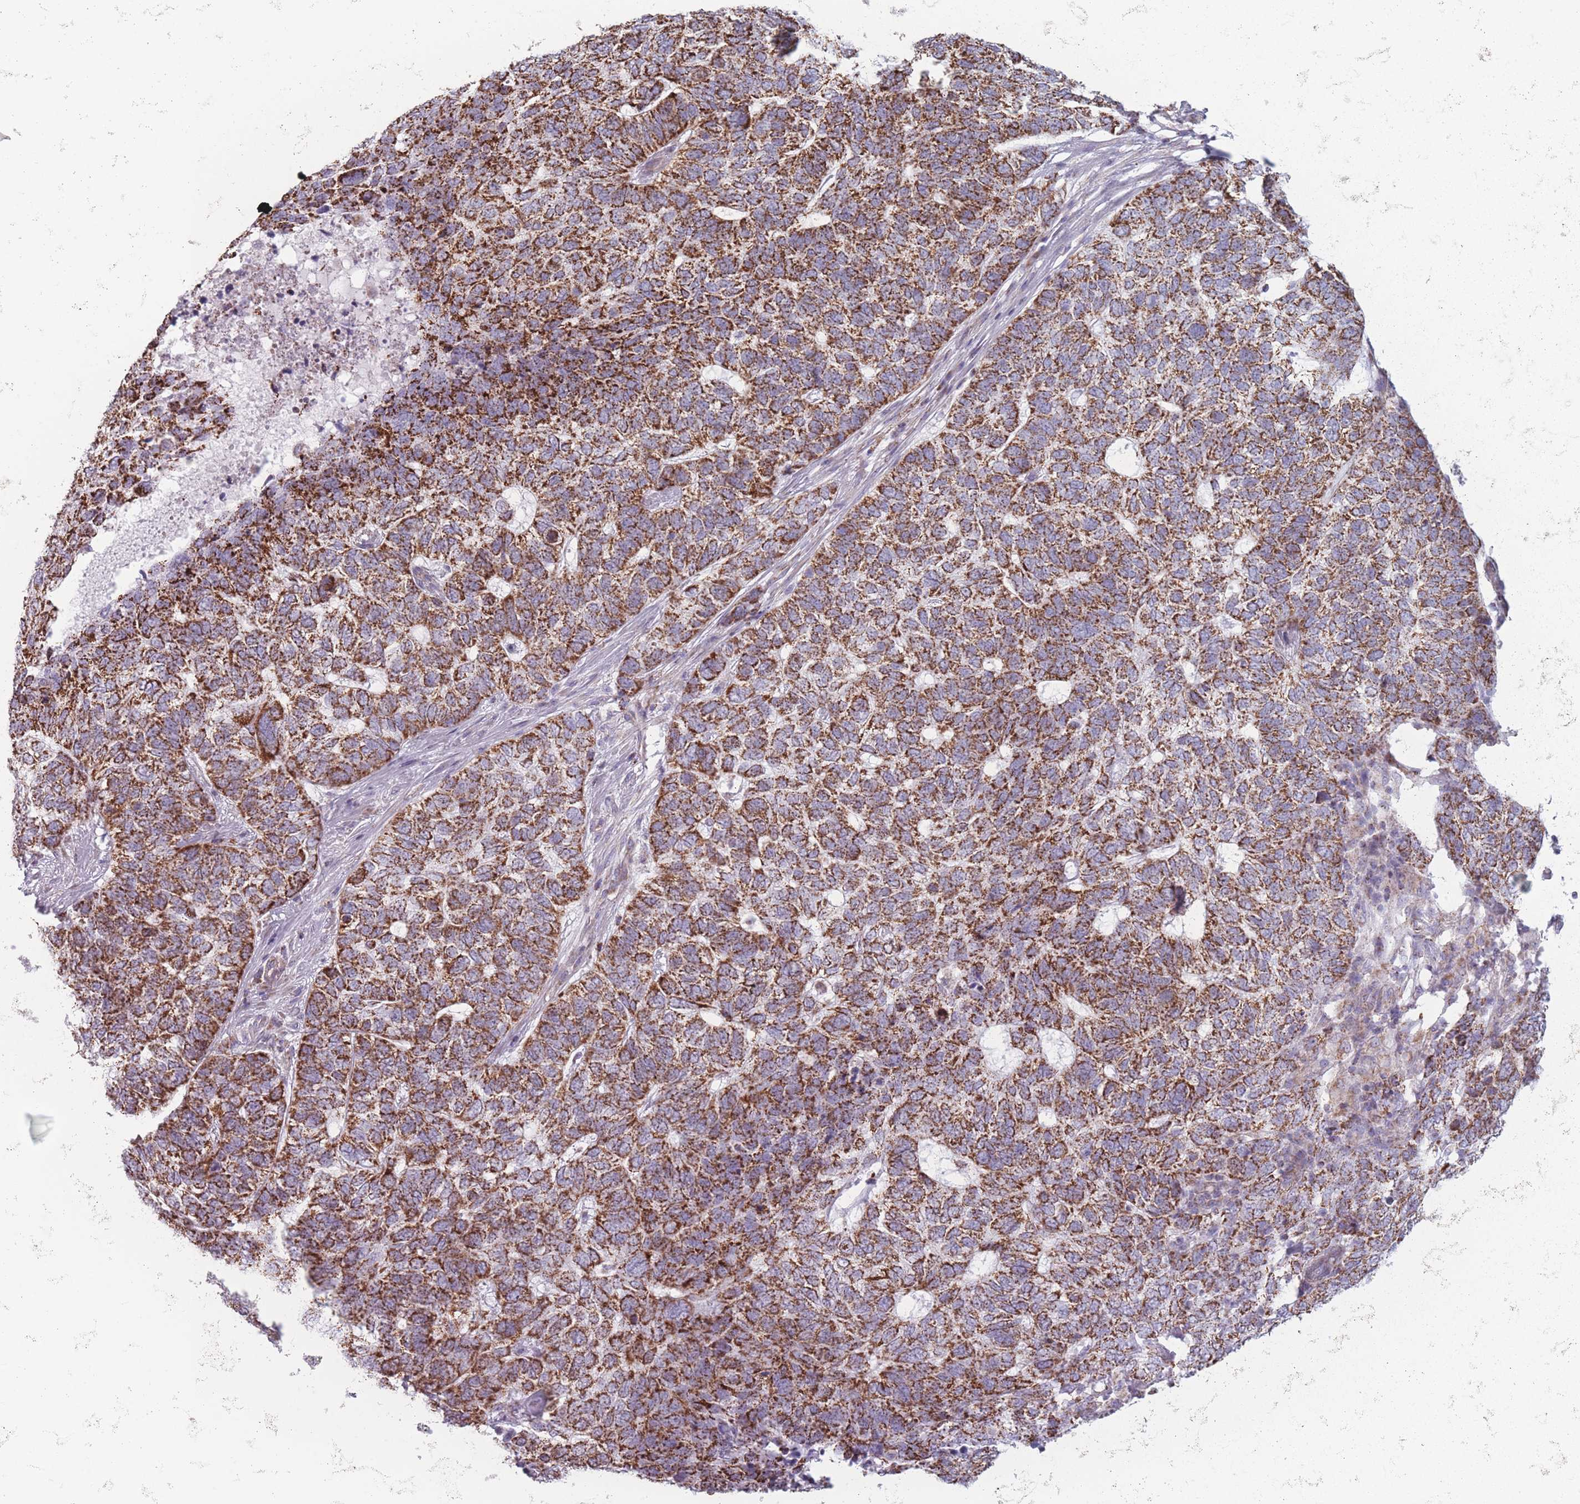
{"staining": {"intensity": "strong", "quantity": ">75%", "location": "cytoplasmic/membranous"}, "tissue": "skin cancer", "cell_type": "Tumor cells", "image_type": "cancer", "snomed": [{"axis": "morphology", "description": "Basal cell carcinoma"}, {"axis": "topography", "description": "Skin"}], "caption": "The histopathology image reveals immunohistochemical staining of skin cancer. There is strong cytoplasmic/membranous expression is appreciated in about >75% of tumor cells.", "gene": "DCHS1", "patient": {"sex": "female", "age": 65}}